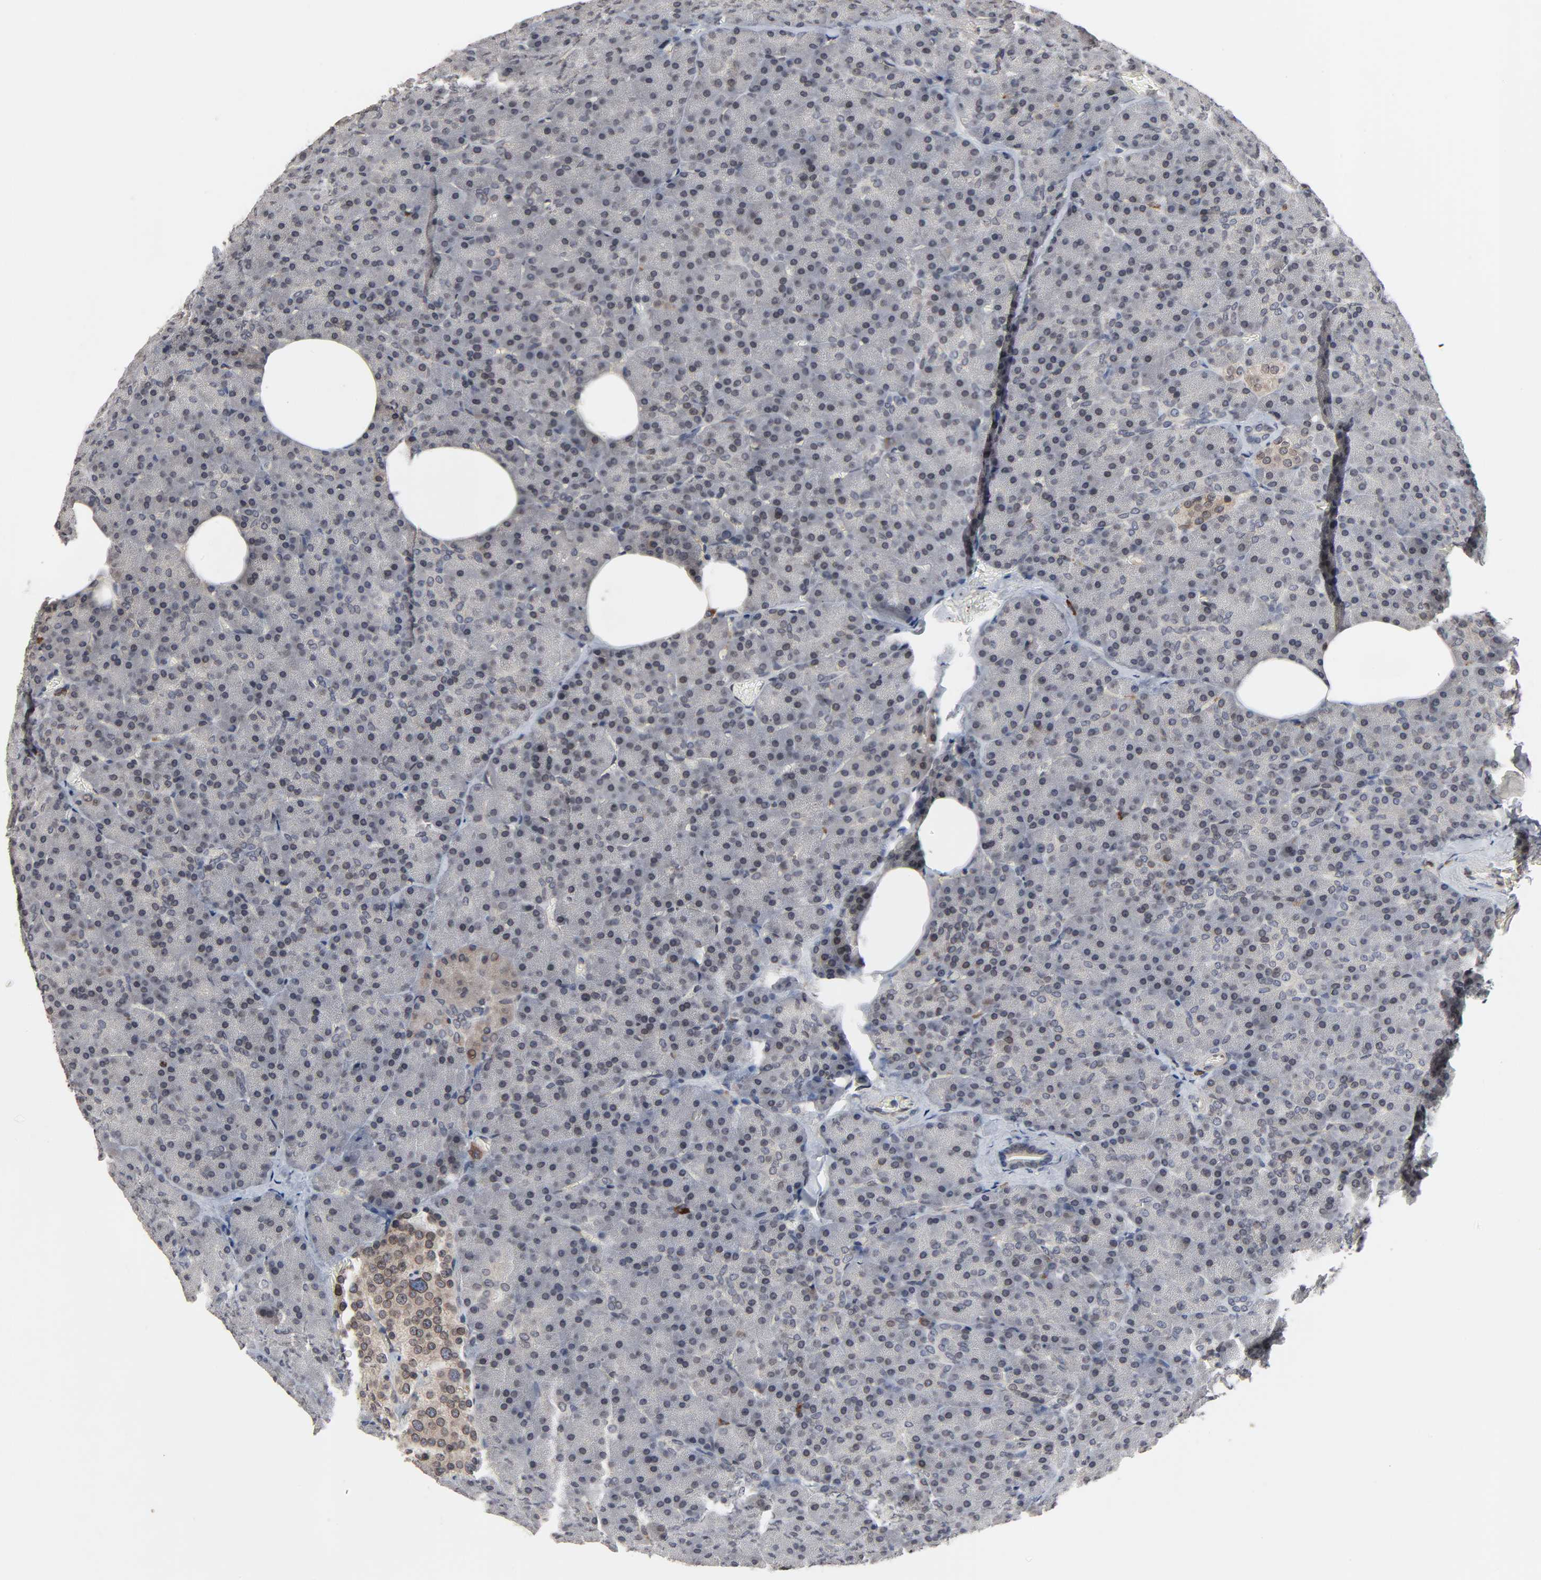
{"staining": {"intensity": "weak", "quantity": "<25%", "location": "cytoplasmic/membranous,nuclear"}, "tissue": "pancreas", "cell_type": "Exocrine glandular cells", "image_type": "normal", "snomed": [{"axis": "morphology", "description": "Normal tissue, NOS"}, {"axis": "topography", "description": "Pancreas"}], "caption": "This is a photomicrograph of immunohistochemistry staining of normal pancreas, which shows no staining in exocrine glandular cells.", "gene": "CCDC175", "patient": {"sex": "female", "age": 35}}